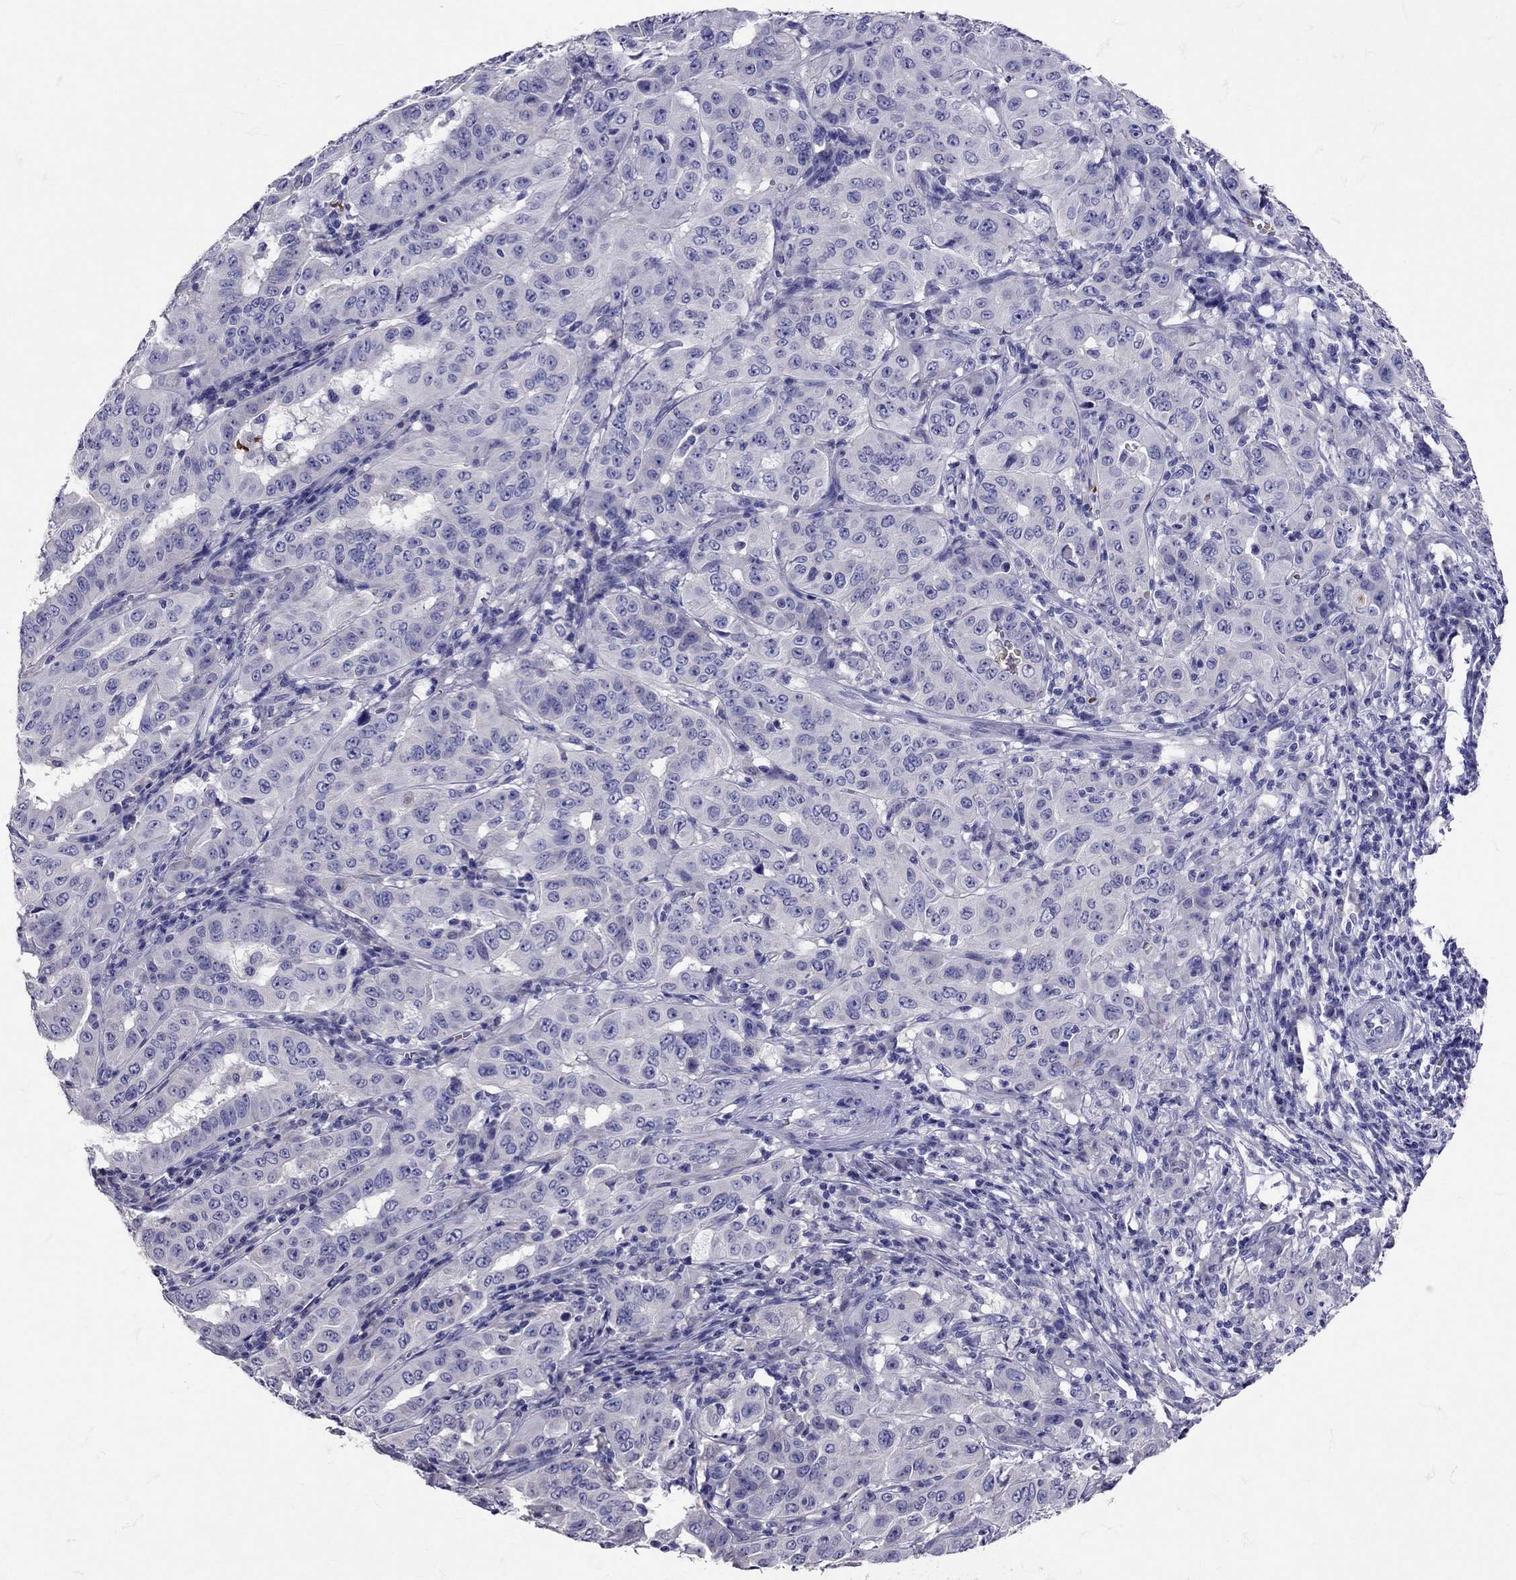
{"staining": {"intensity": "negative", "quantity": "none", "location": "none"}, "tissue": "pancreatic cancer", "cell_type": "Tumor cells", "image_type": "cancer", "snomed": [{"axis": "morphology", "description": "Adenocarcinoma, NOS"}, {"axis": "topography", "description": "Pancreas"}], "caption": "Immunohistochemistry (IHC) micrograph of neoplastic tissue: human pancreatic cancer (adenocarcinoma) stained with DAB exhibits no significant protein expression in tumor cells.", "gene": "TBR1", "patient": {"sex": "male", "age": 63}}